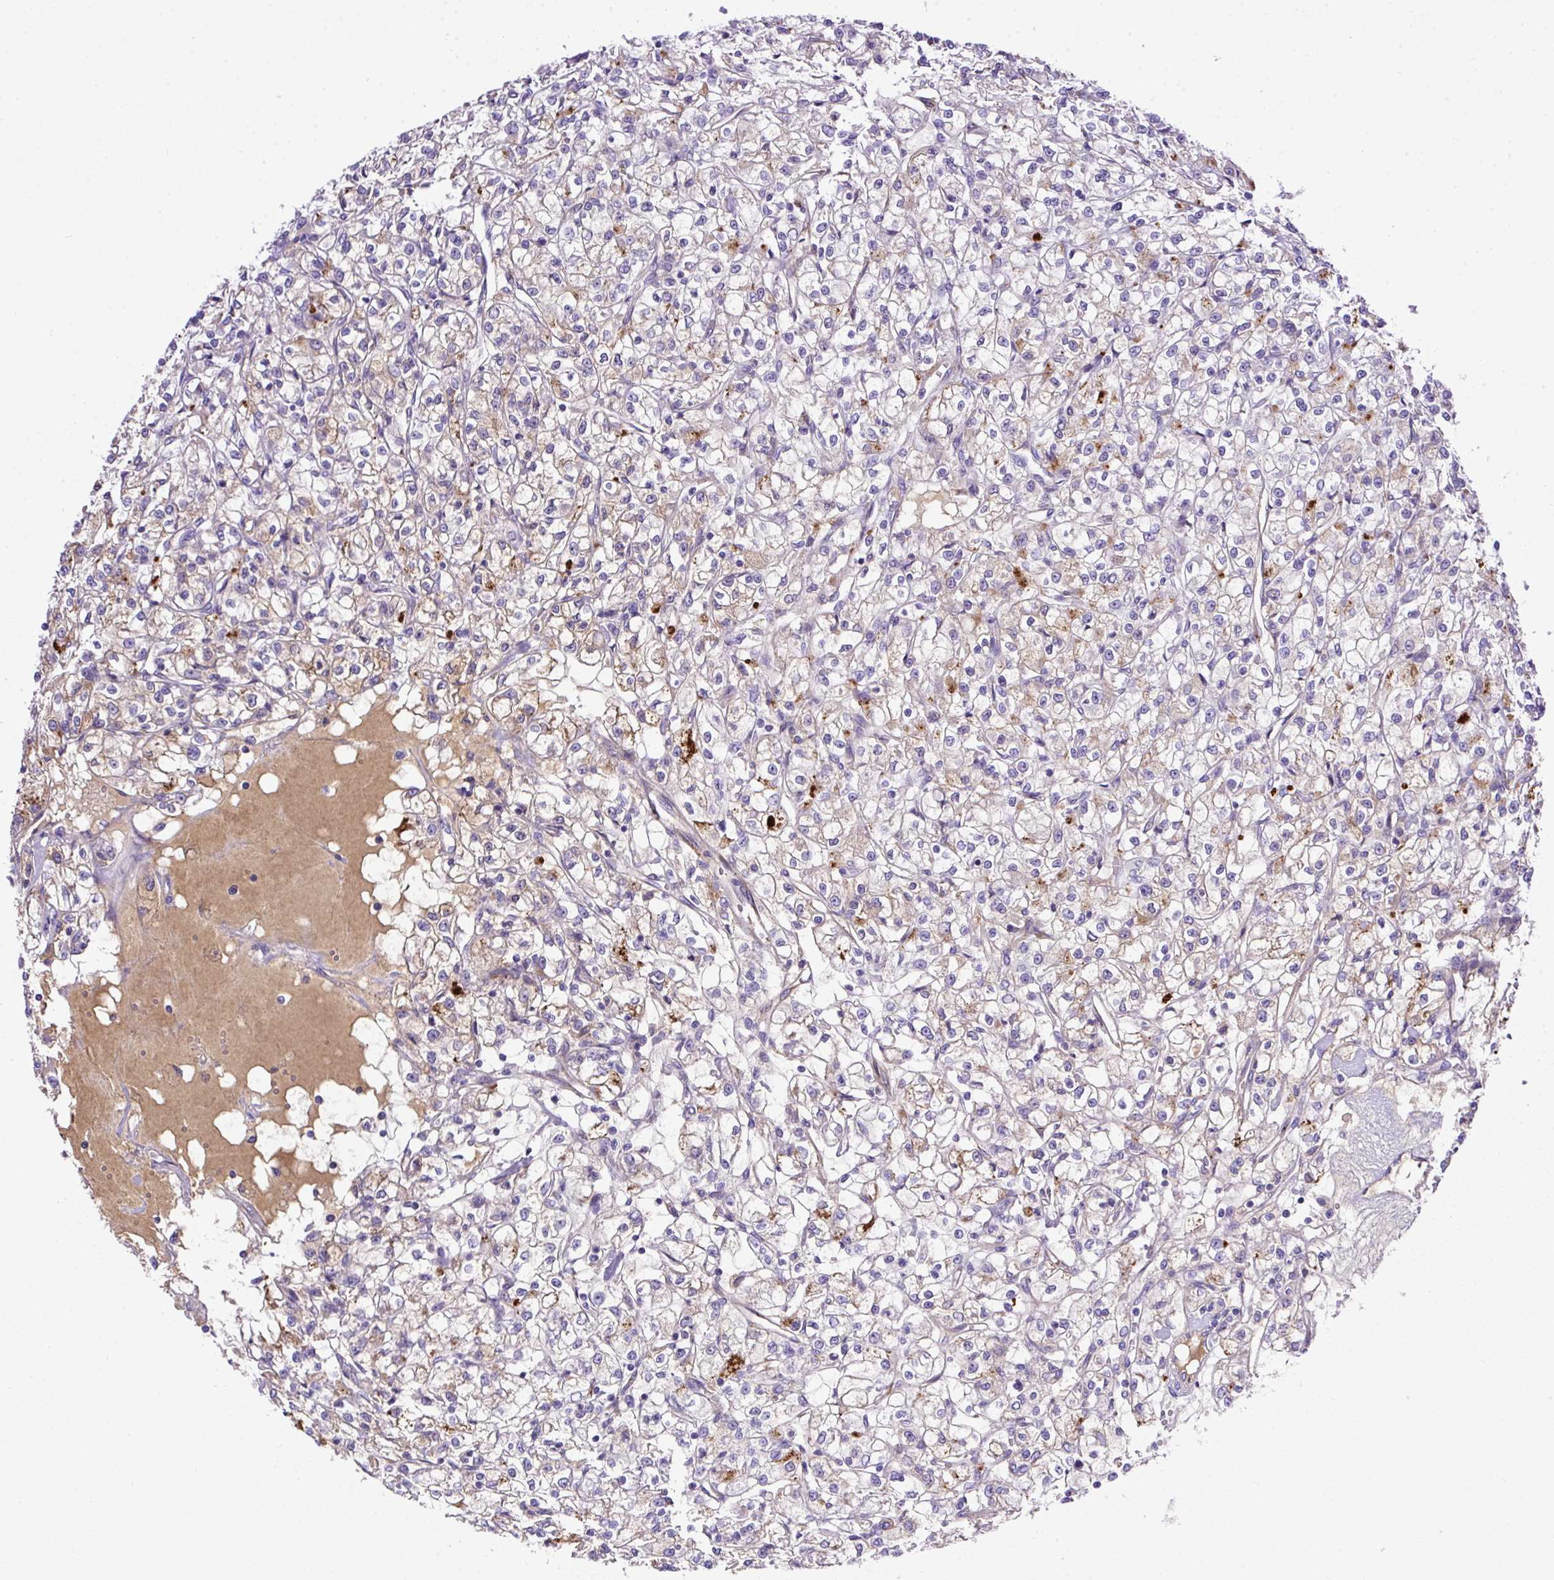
{"staining": {"intensity": "weak", "quantity": "<25%", "location": "cytoplasmic/membranous"}, "tissue": "renal cancer", "cell_type": "Tumor cells", "image_type": "cancer", "snomed": [{"axis": "morphology", "description": "Adenocarcinoma, NOS"}, {"axis": "topography", "description": "Kidney"}], "caption": "A high-resolution histopathology image shows IHC staining of renal adenocarcinoma, which displays no significant positivity in tumor cells.", "gene": "CLEC3B", "patient": {"sex": "female", "age": 59}}